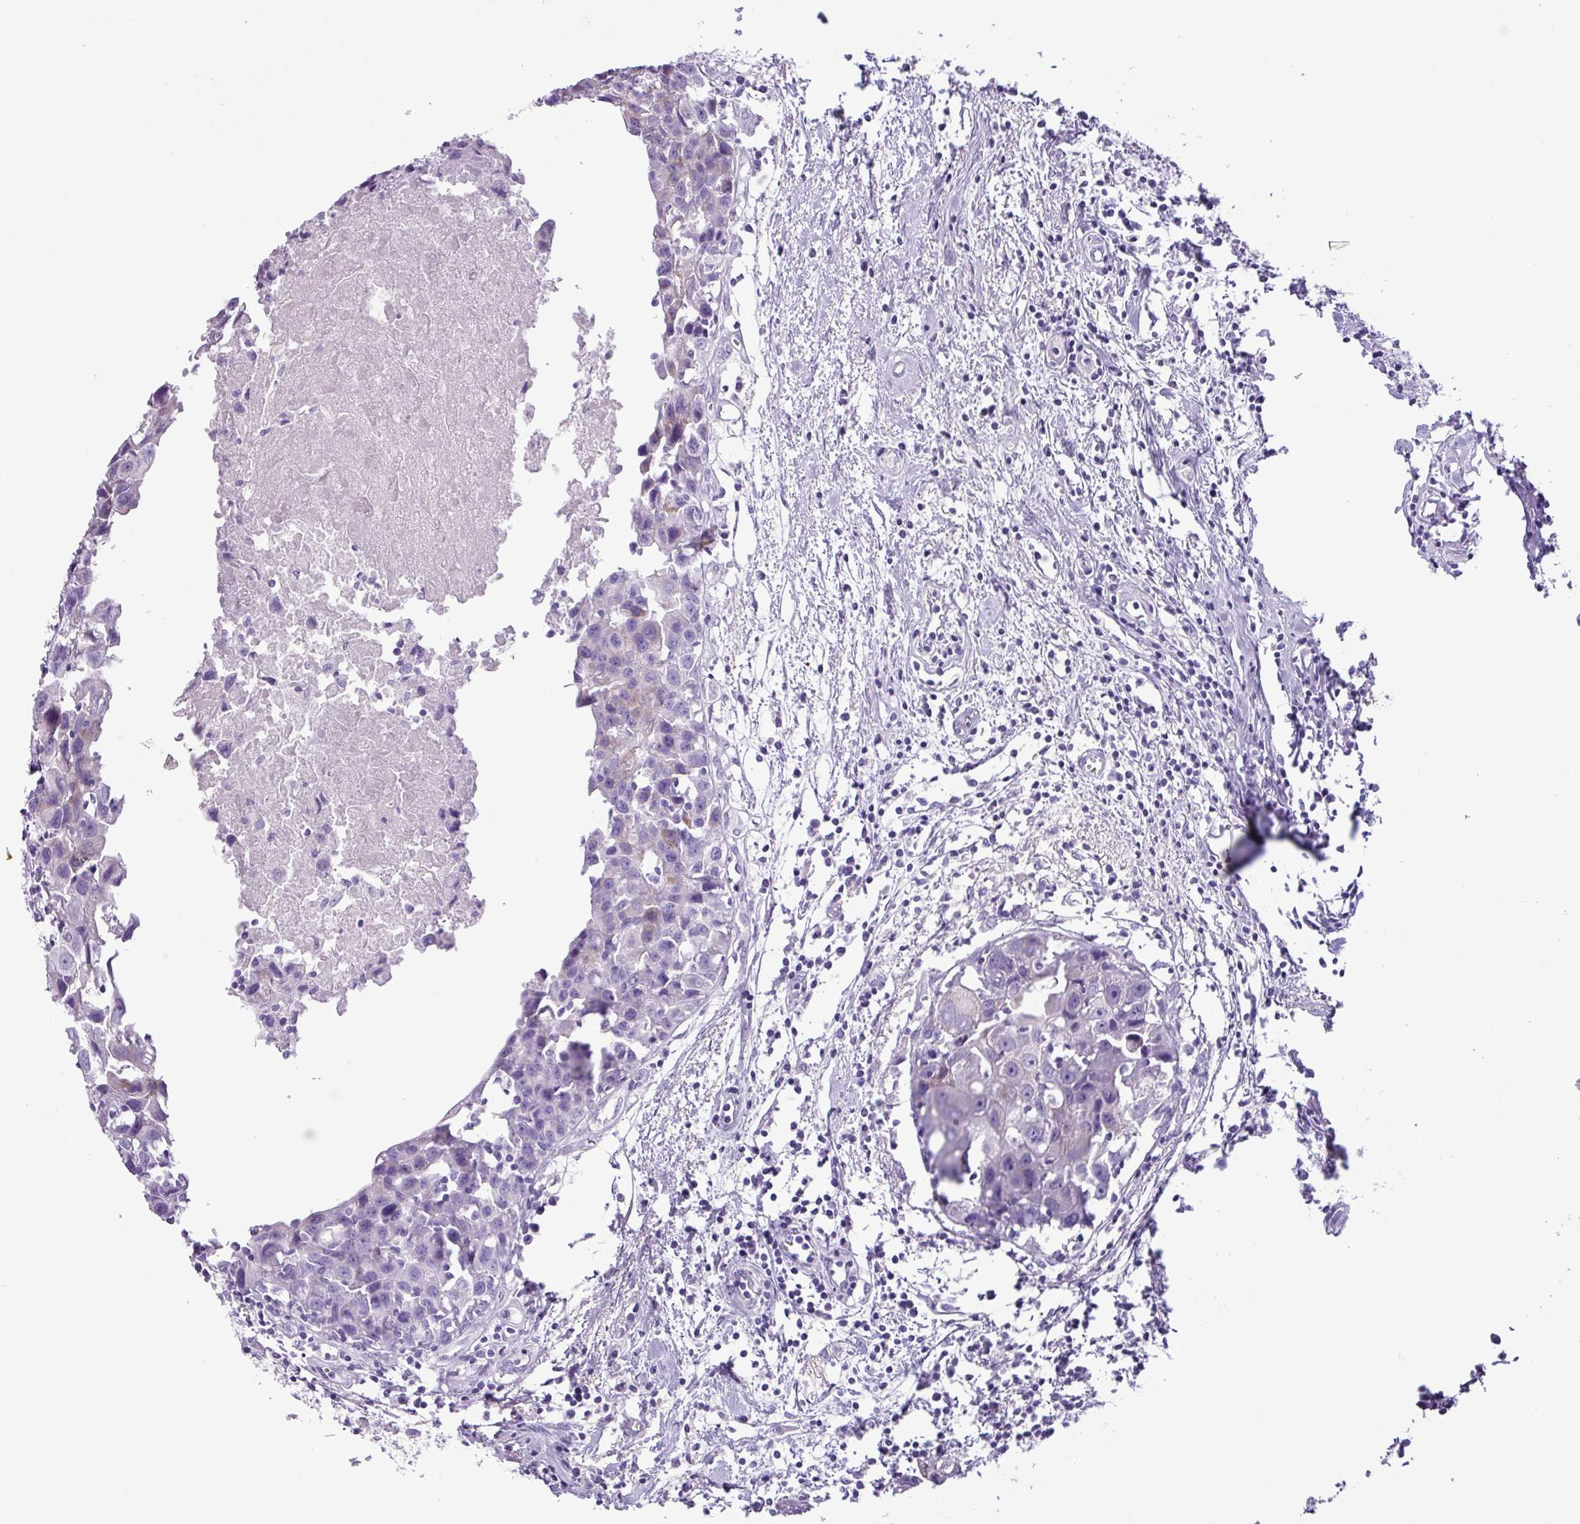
{"staining": {"intensity": "negative", "quantity": "none", "location": "none"}, "tissue": "breast cancer", "cell_type": "Tumor cells", "image_type": "cancer", "snomed": [{"axis": "morphology", "description": "Carcinoma, NOS"}, {"axis": "topography", "description": "Breast"}], "caption": "The image displays no staining of tumor cells in breast carcinoma.", "gene": "AGO3", "patient": {"sex": "female", "age": 60}}